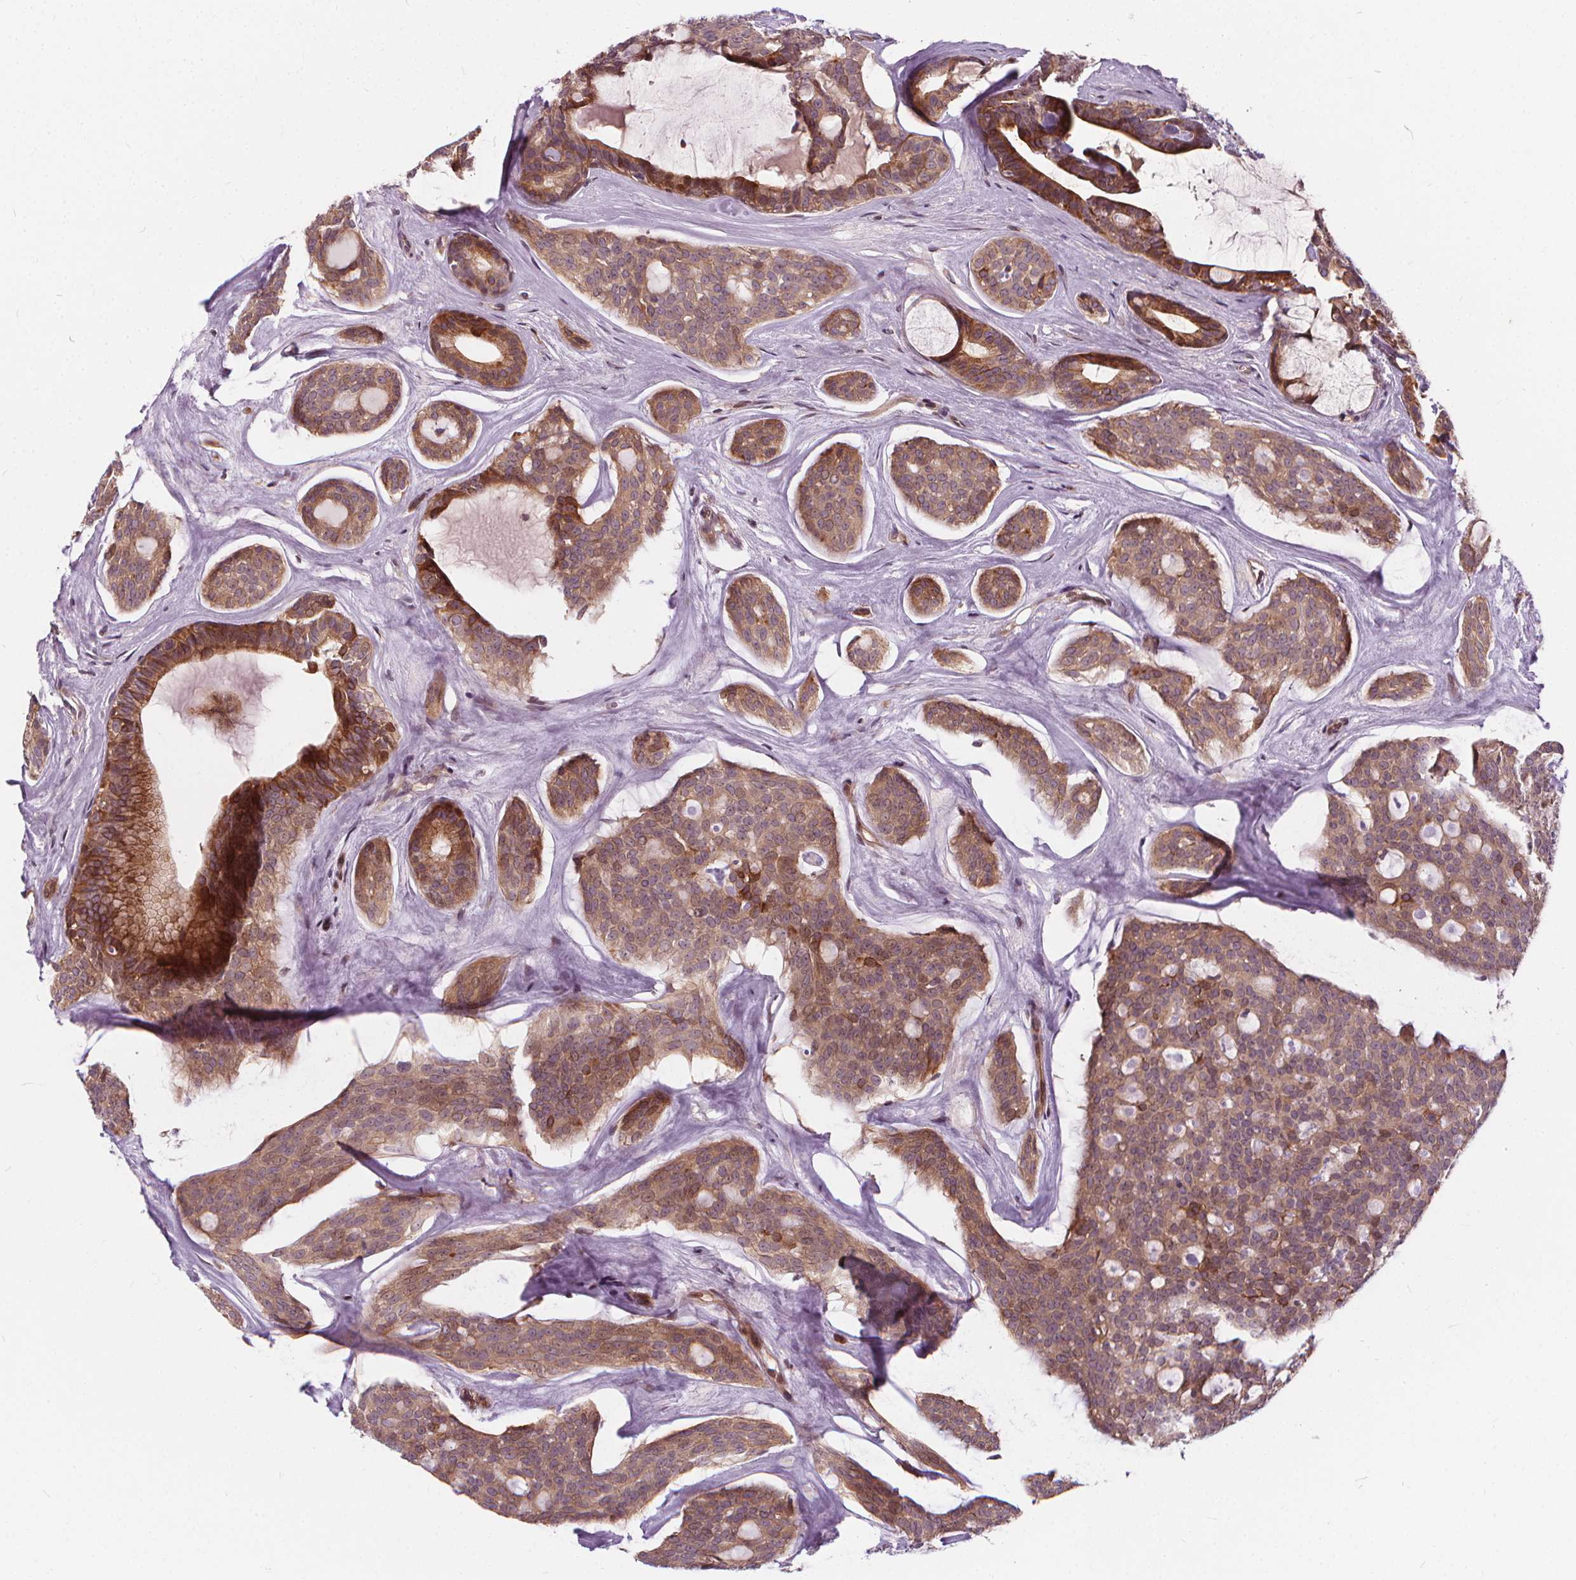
{"staining": {"intensity": "moderate", "quantity": ">75%", "location": "cytoplasmic/membranous"}, "tissue": "head and neck cancer", "cell_type": "Tumor cells", "image_type": "cancer", "snomed": [{"axis": "morphology", "description": "Adenocarcinoma, NOS"}, {"axis": "topography", "description": "Head-Neck"}], "caption": "The histopathology image demonstrates a brown stain indicating the presence of a protein in the cytoplasmic/membranous of tumor cells in head and neck cancer (adenocarcinoma).", "gene": "INPP5E", "patient": {"sex": "male", "age": 66}}